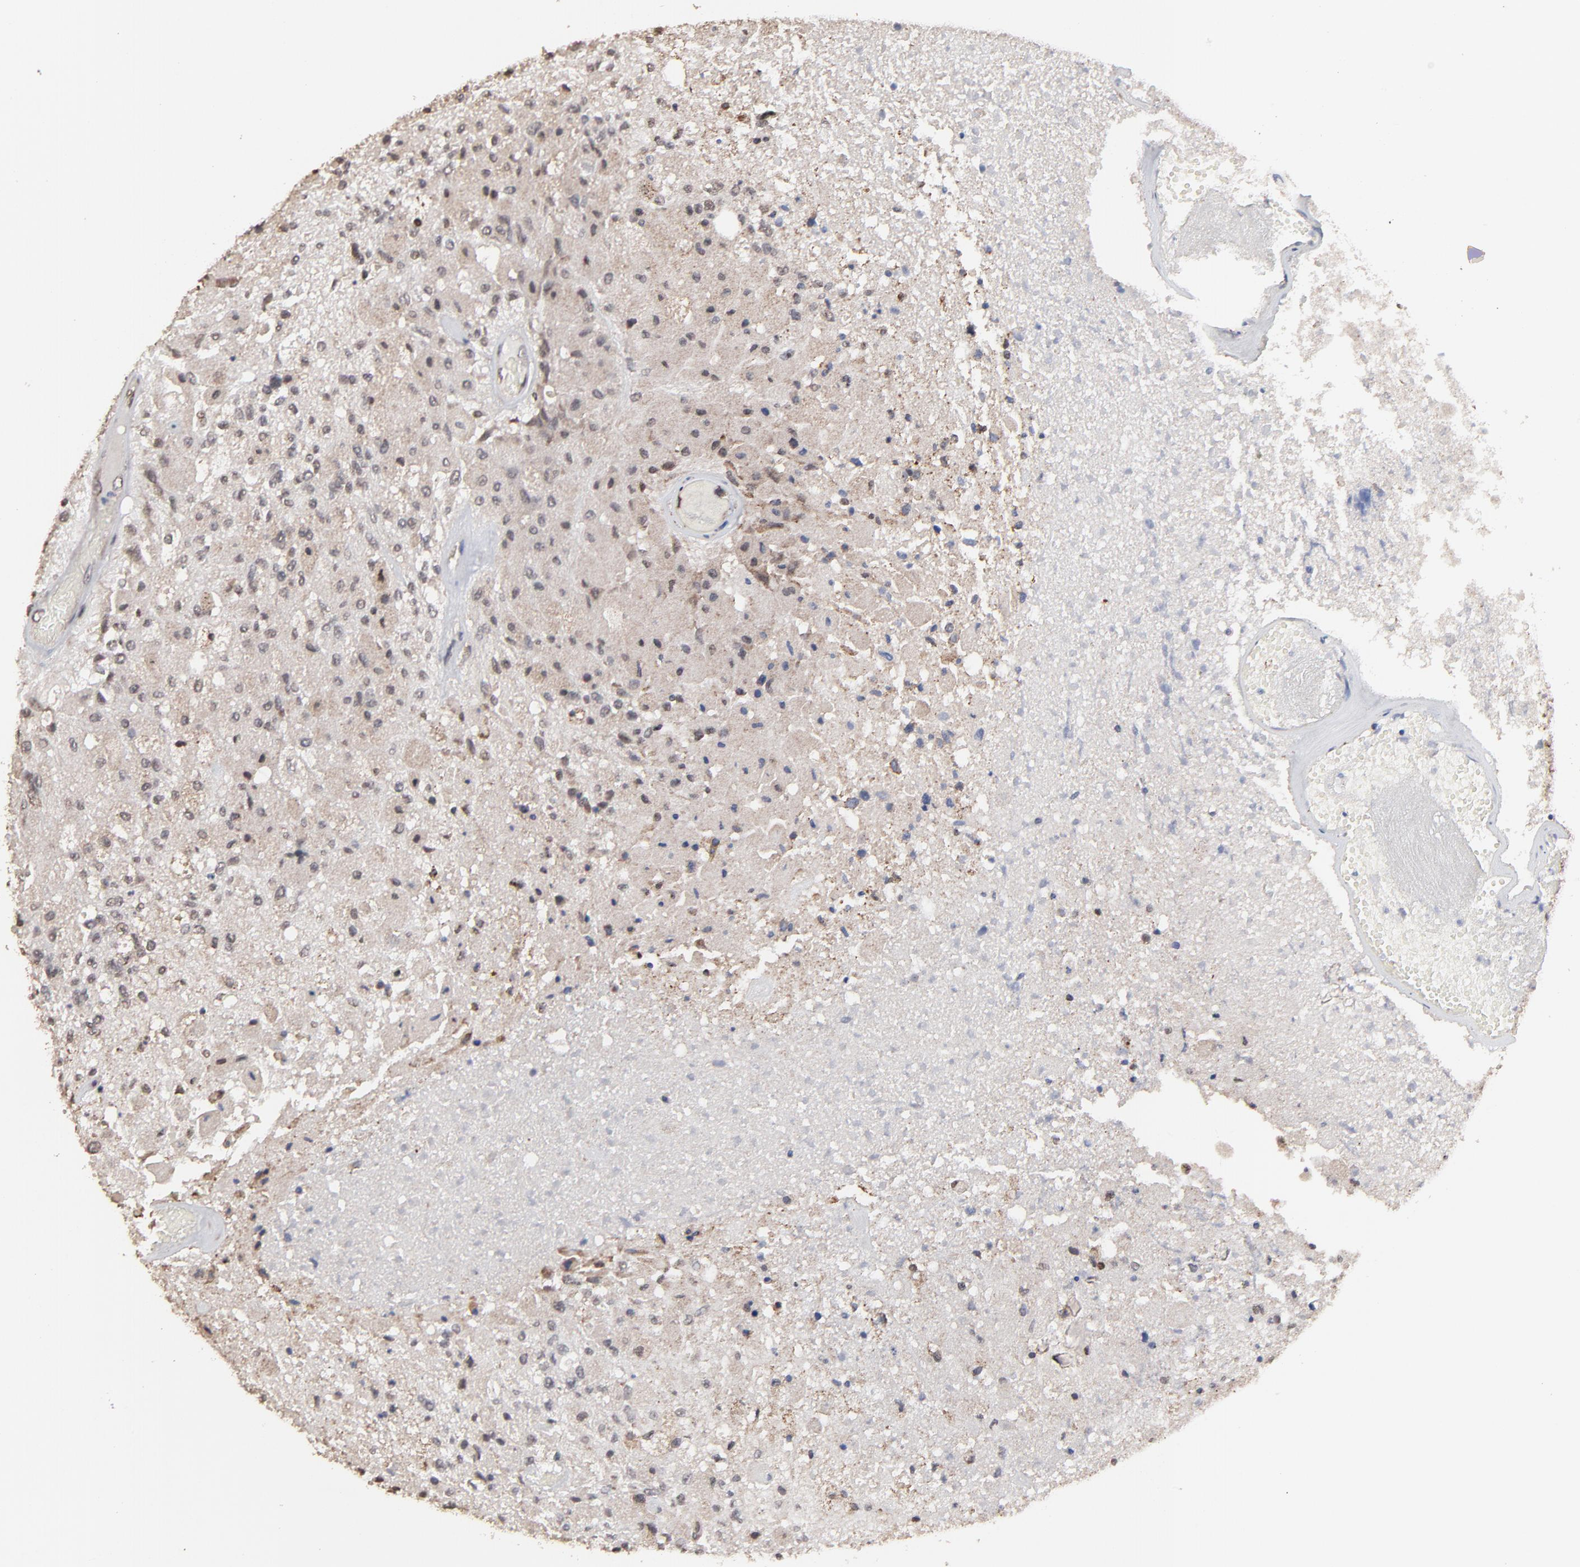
{"staining": {"intensity": "weak", "quantity": "<25%", "location": "cytoplasmic/membranous"}, "tissue": "glioma", "cell_type": "Tumor cells", "image_type": "cancer", "snomed": [{"axis": "morphology", "description": "Normal tissue, NOS"}, {"axis": "morphology", "description": "Glioma, malignant, High grade"}, {"axis": "topography", "description": "Cerebral cortex"}], "caption": "A high-resolution micrograph shows immunohistochemistry staining of malignant glioma (high-grade), which demonstrates no significant positivity in tumor cells. Nuclei are stained in blue.", "gene": "CHM", "patient": {"sex": "male", "age": 77}}